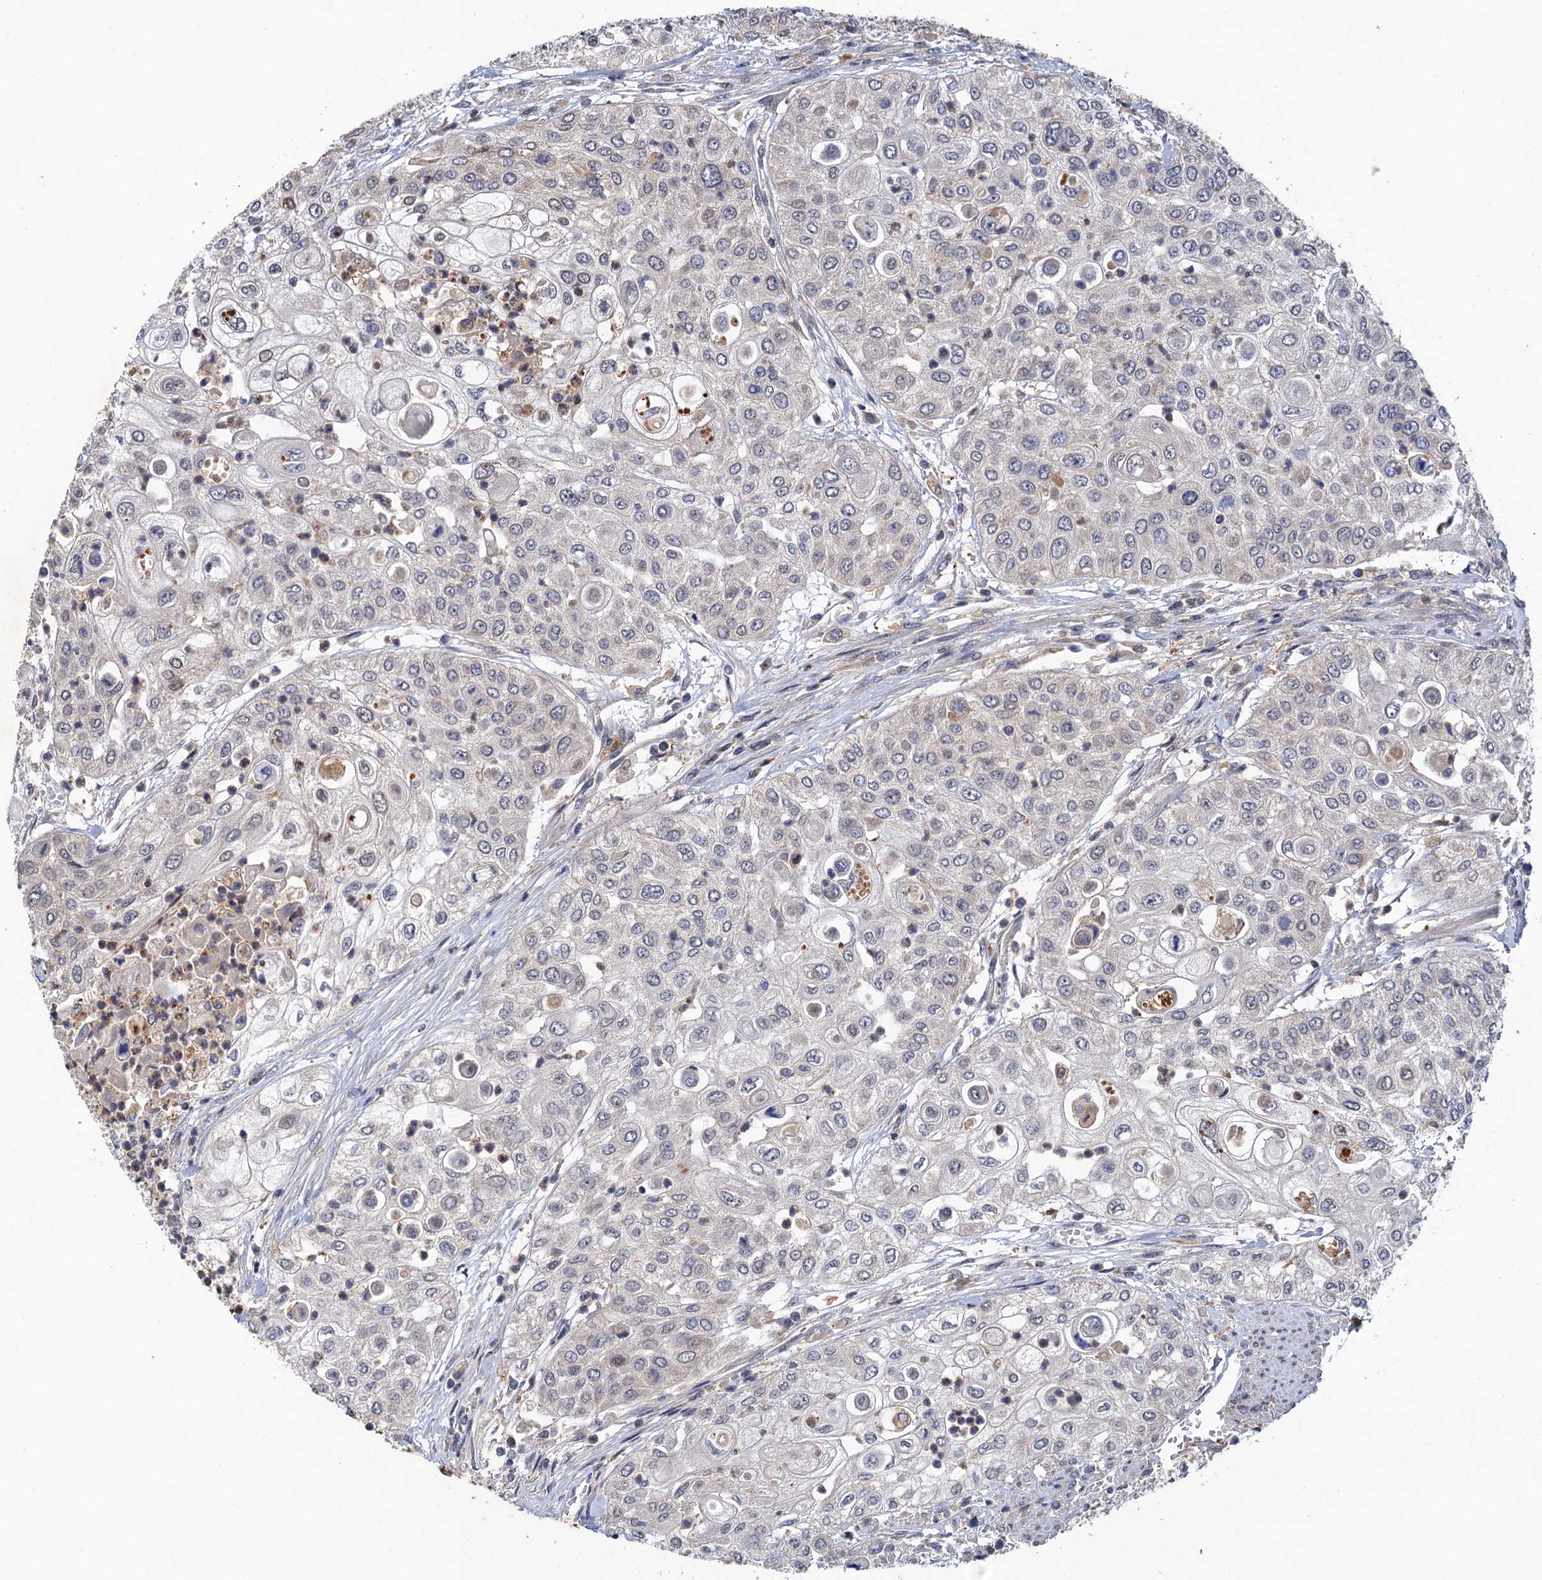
{"staining": {"intensity": "negative", "quantity": "none", "location": "none"}, "tissue": "urothelial cancer", "cell_type": "Tumor cells", "image_type": "cancer", "snomed": [{"axis": "morphology", "description": "Urothelial carcinoma, High grade"}, {"axis": "topography", "description": "Urinary bladder"}], "caption": "Human urothelial cancer stained for a protein using immunohistochemistry shows no staining in tumor cells.", "gene": "NEK8", "patient": {"sex": "female", "age": 79}}